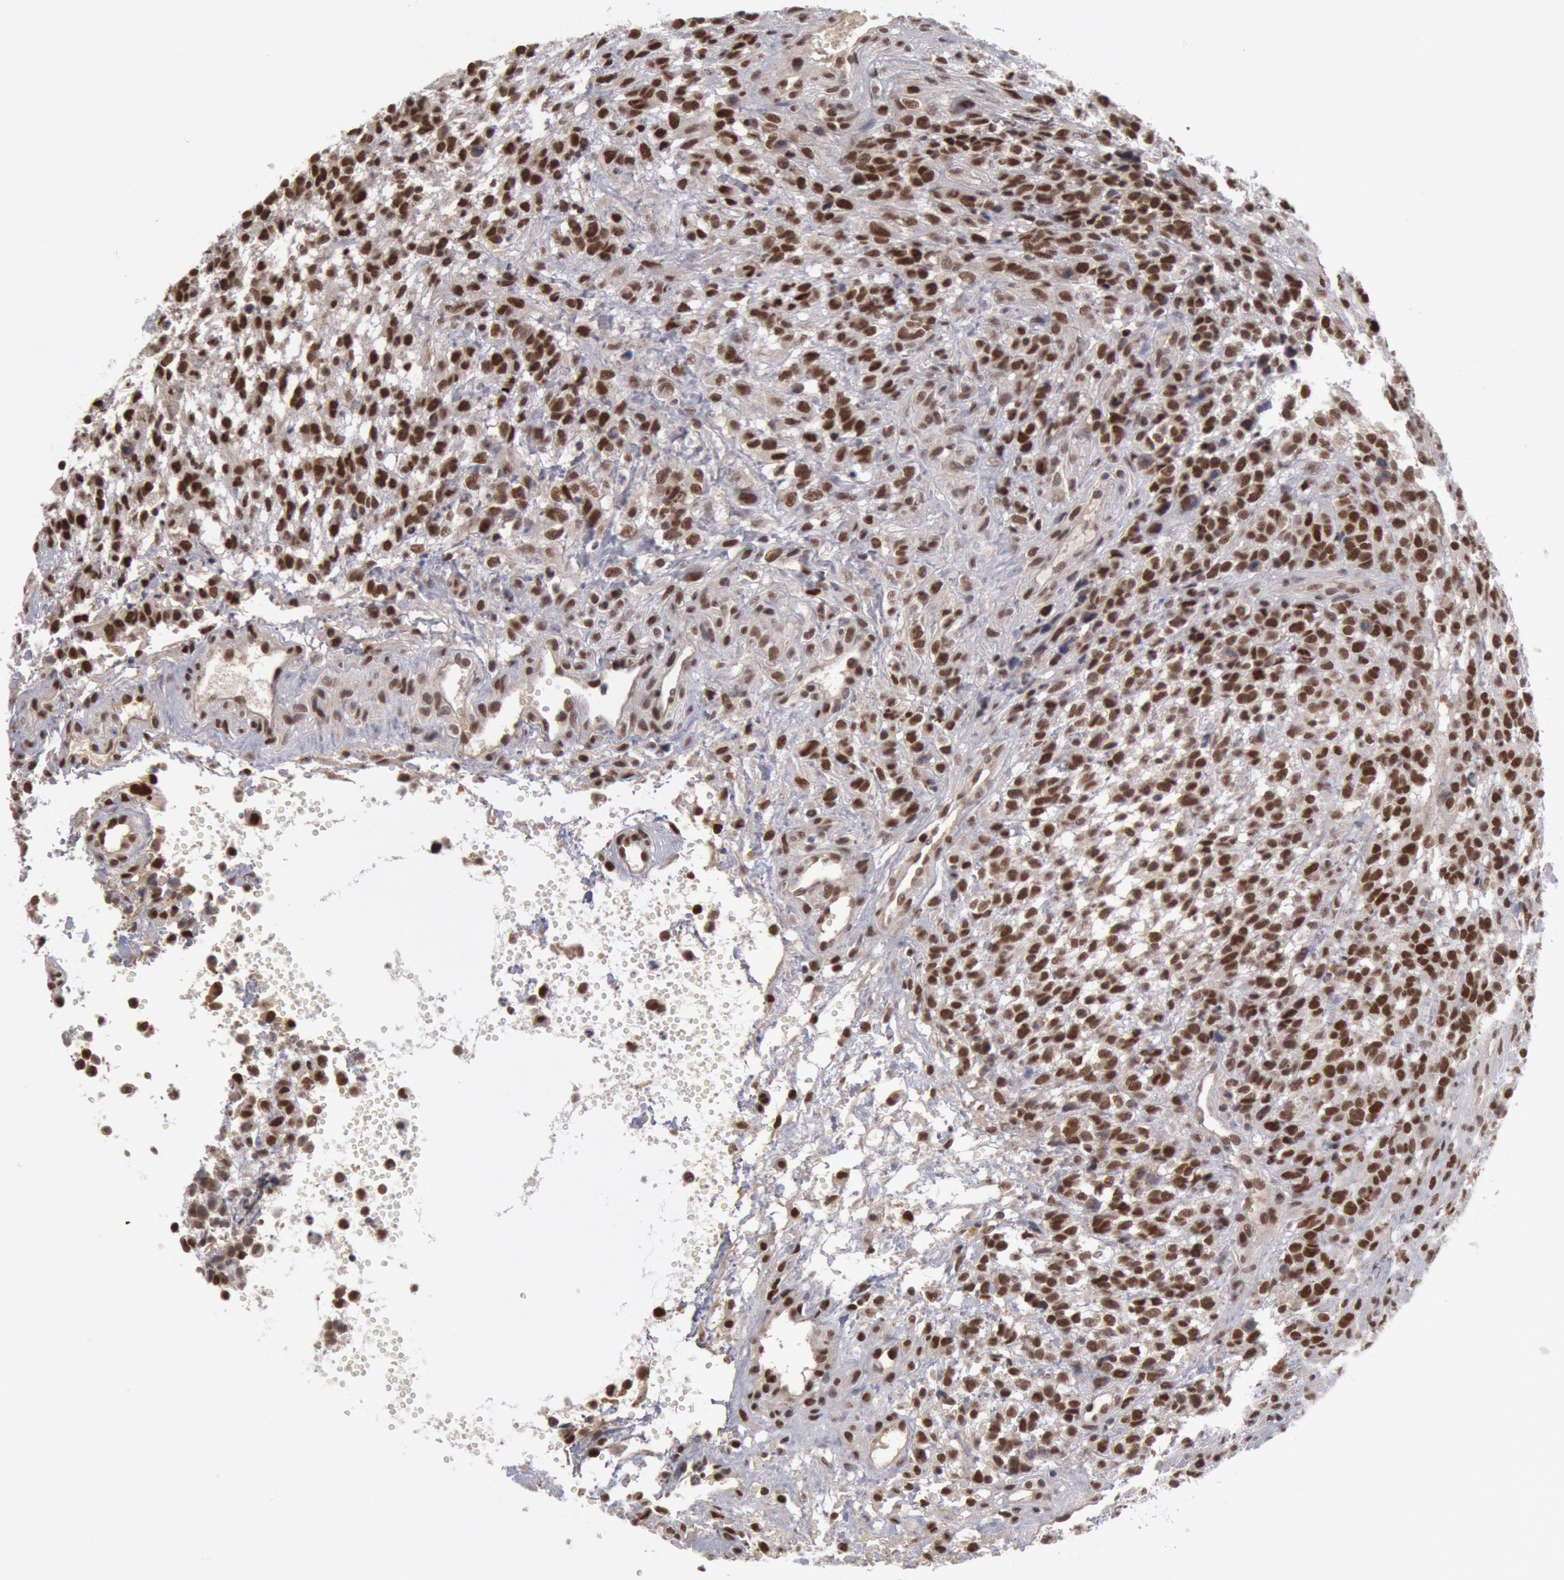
{"staining": {"intensity": "moderate", "quantity": ">75%", "location": "nuclear"}, "tissue": "glioma", "cell_type": "Tumor cells", "image_type": "cancer", "snomed": [{"axis": "morphology", "description": "Glioma, malignant, High grade"}, {"axis": "topography", "description": "Brain"}], "caption": "Moderate nuclear positivity is identified in about >75% of tumor cells in malignant glioma (high-grade). The protein is shown in brown color, while the nuclei are stained blue.", "gene": "PPP4R3B", "patient": {"sex": "male", "age": 66}}